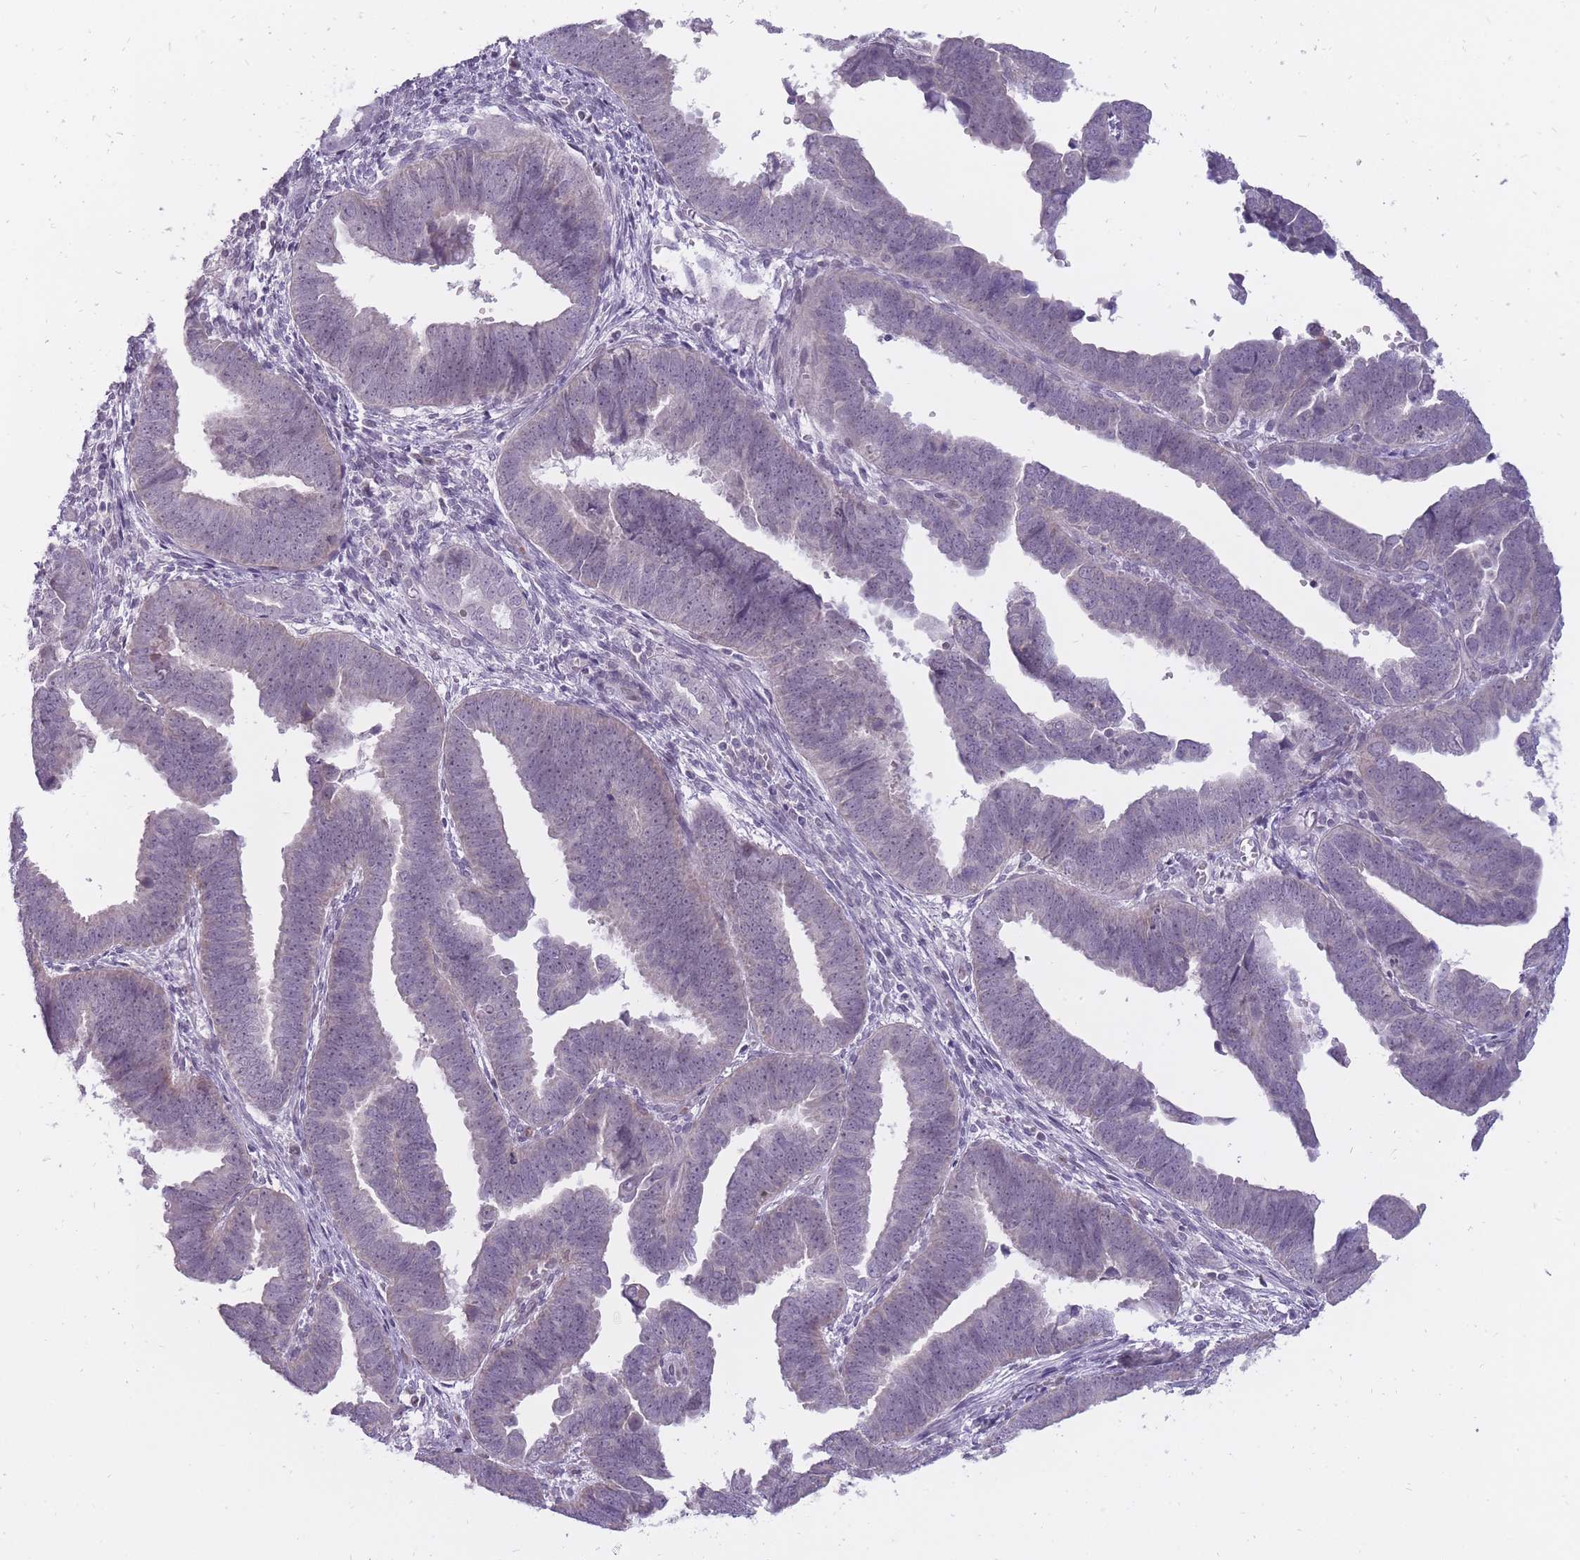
{"staining": {"intensity": "negative", "quantity": "none", "location": "none"}, "tissue": "endometrial cancer", "cell_type": "Tumor cells", "image_type": "cancer", "snomed": [{"axis": "morphology", "description": "Adenocarcinoma, NOS"}, {"axis": "topography", "description": "Endometrium"}], "caption": "Immunohistochemistry (IHC) micrograph of endometrial adenocarcinoma stained for a protein (brown), which shows no expression in tumor cells.", "gene": "POMZP3", "patient": {"sex": "female", "age": 75}}